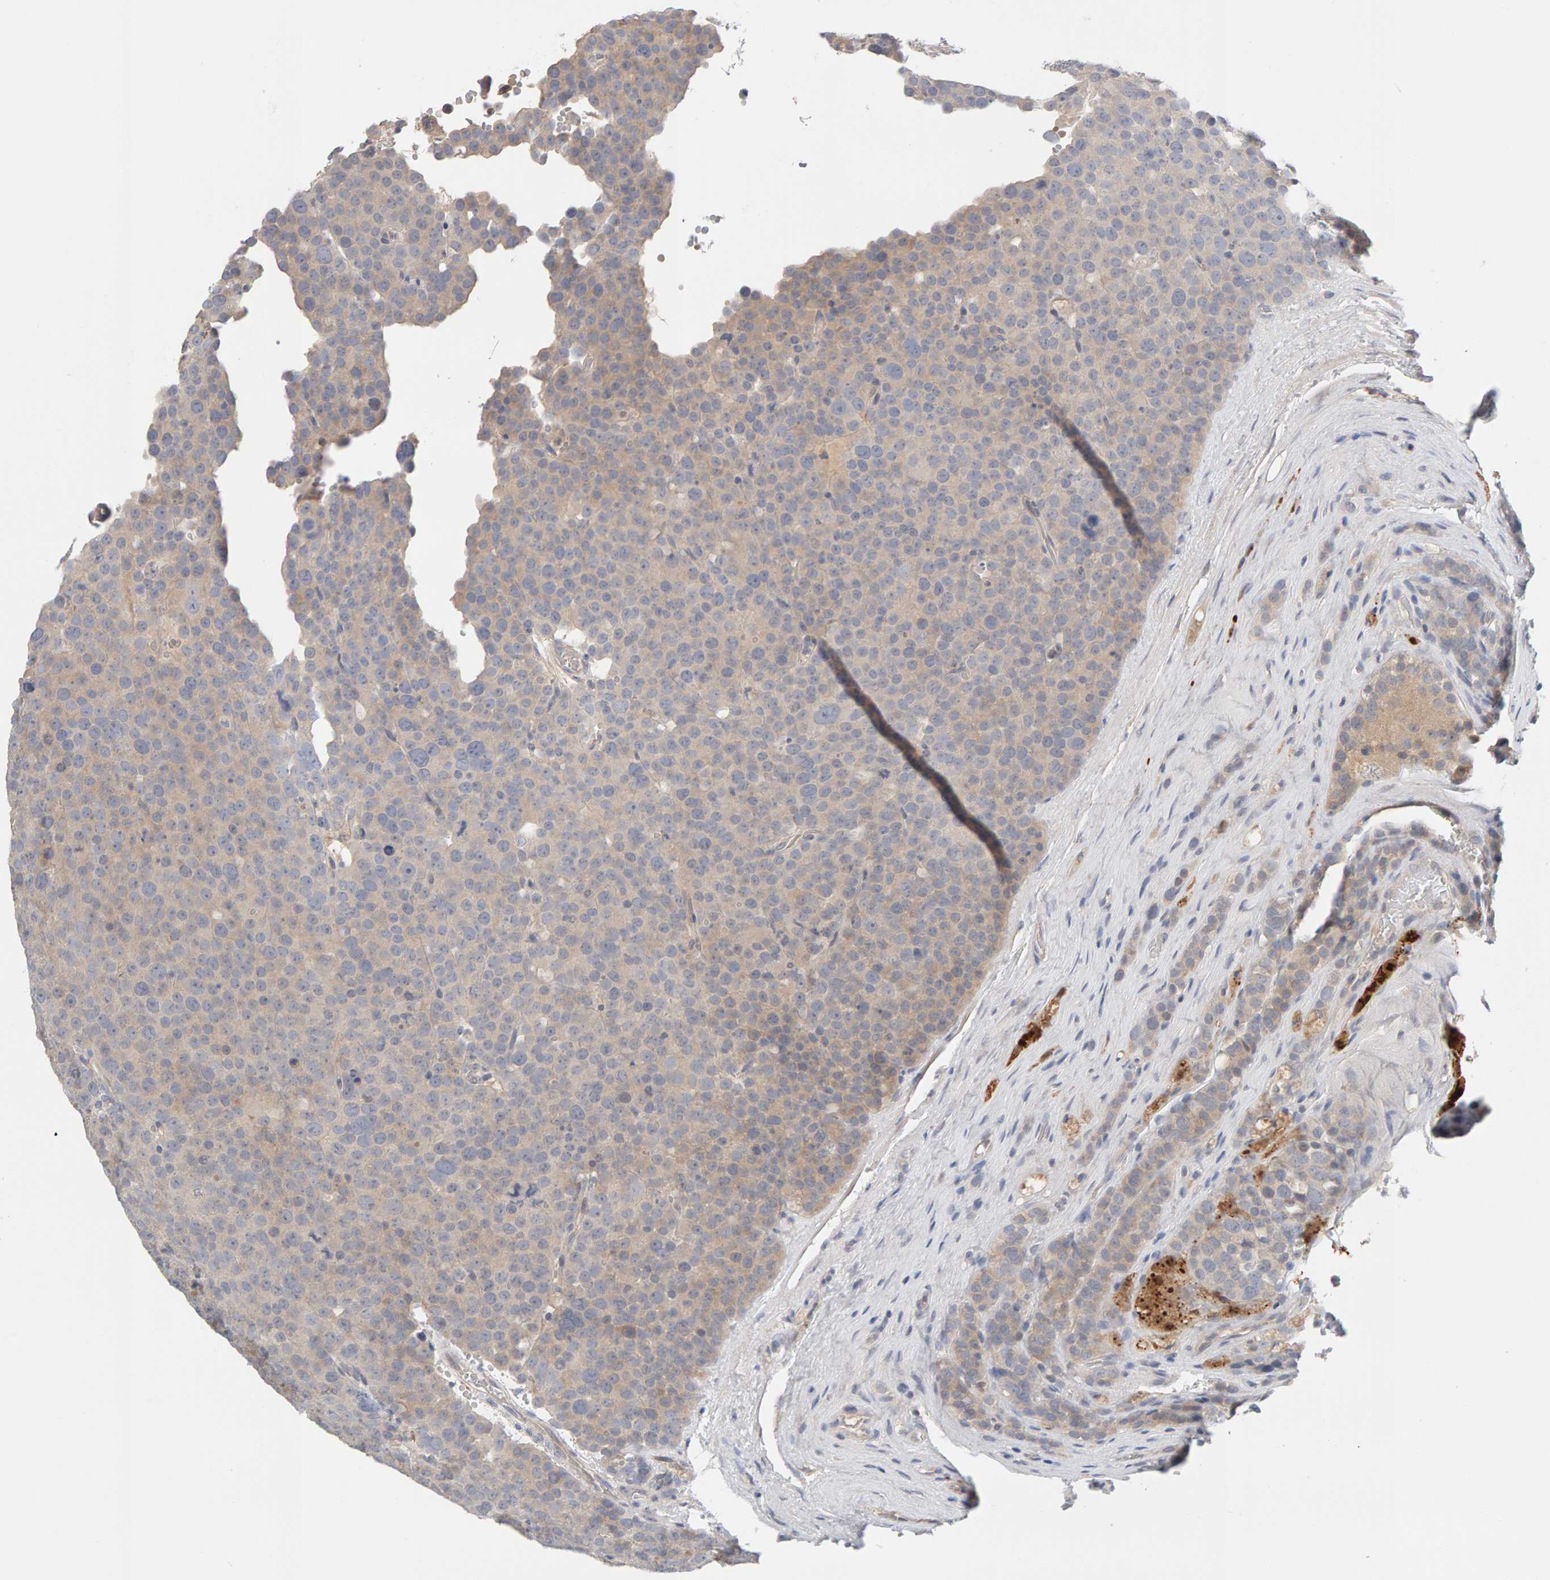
{"staining": {"intensity": "negative", "quantity": "none", "location": "none"}, "tissue": "testis cancer", "cell_type": "Tumor cells", "image_type": "cancer", "snomed": [{"axis": "morphology", "description": "Seminoma, NOS"}, {"axis": "topography", "description": "Testis"}], "caption": "Testis seminoma was stained to show a protein in brown. There is no significant staining in tumor cells.", "gene": "GFUS", "patient": {"sex": "male", "age": 71}}